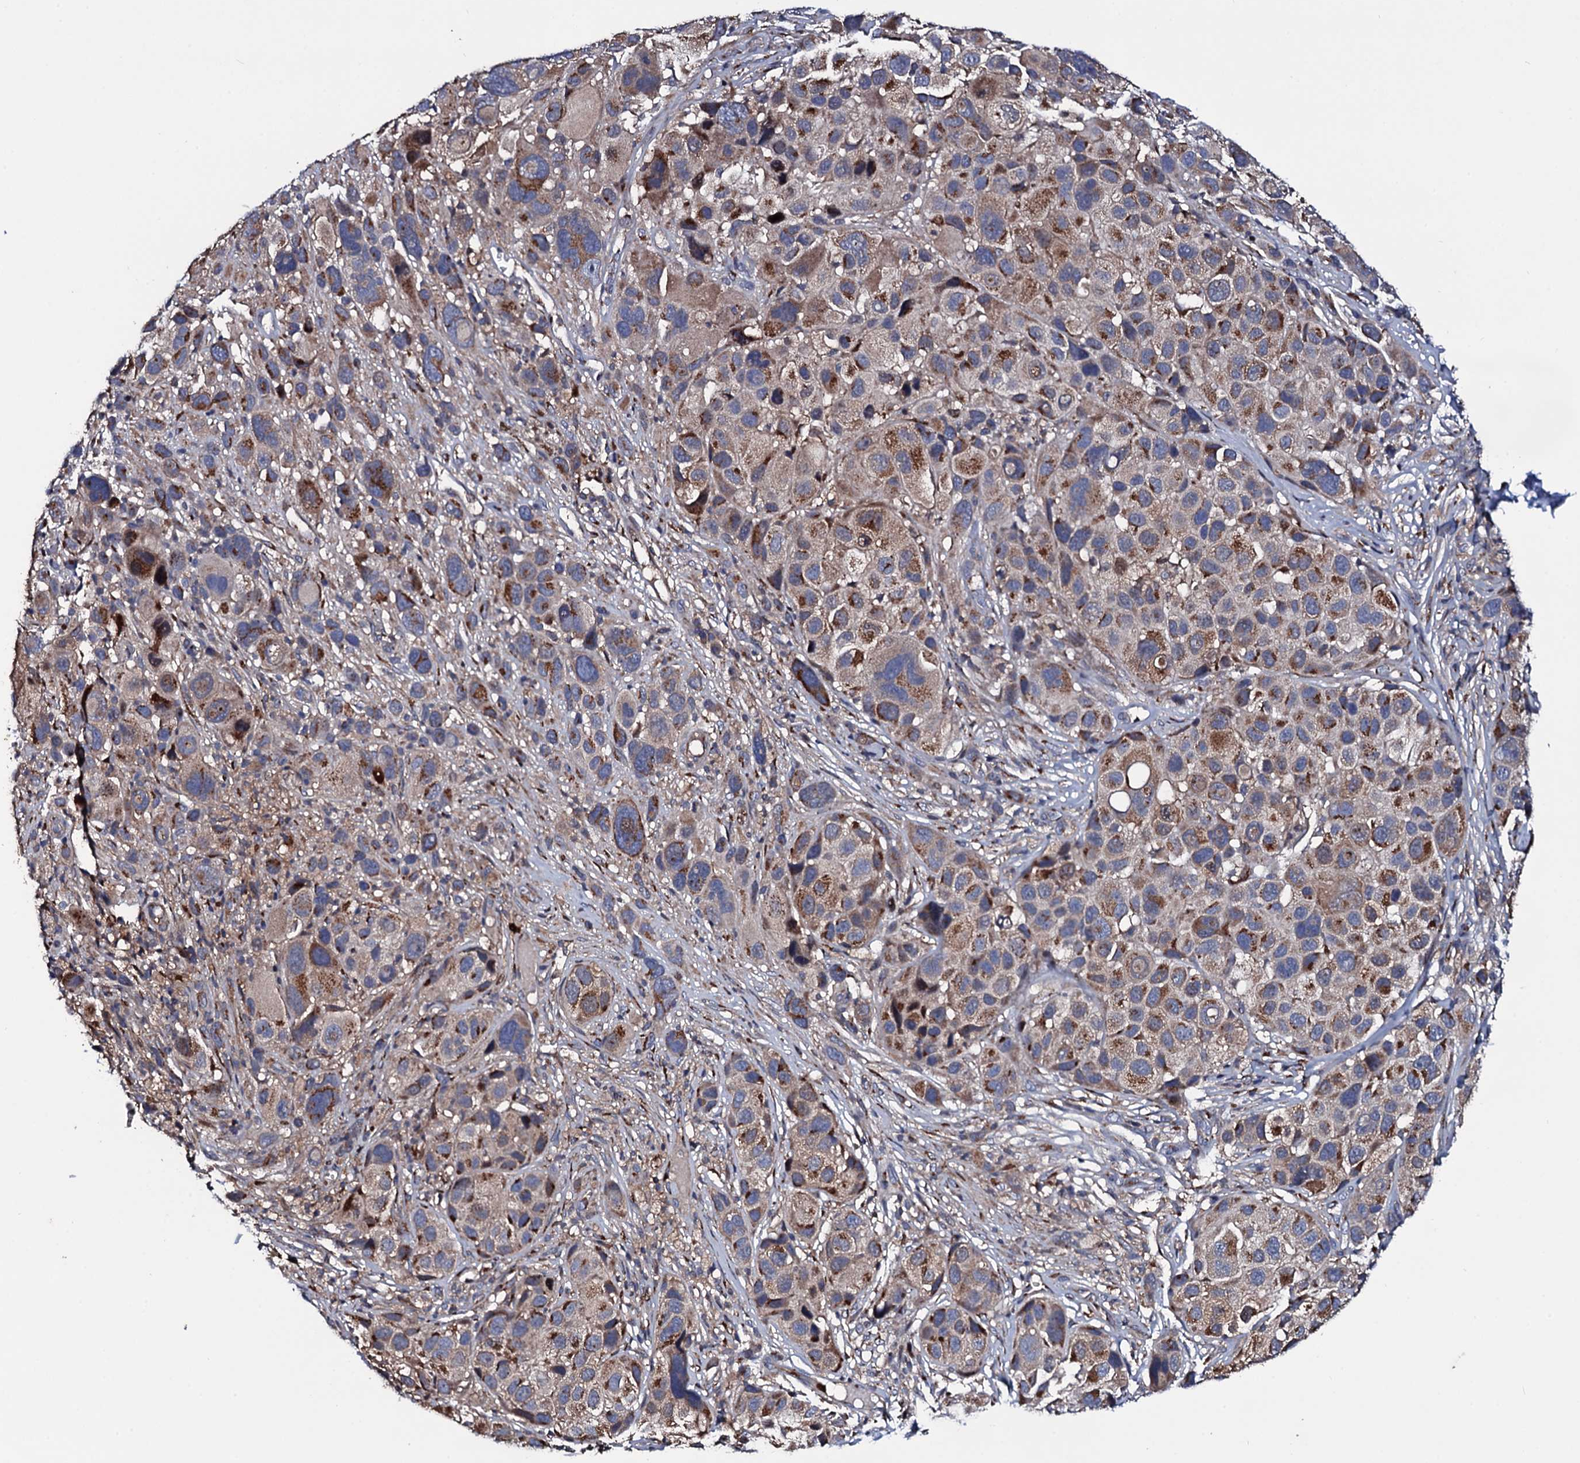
{"staining": {"intensity": "moderate", "quantity": "25%-75%", "location": "cytoplasmic/membranous"}, "tissue": "melanoma", "cell_type": "Tumor cells", "image_type": "cancer", "snomed": [{"axis": "morphology", "description": "Malignant melanoma, NOS"}, {"axis": "topography", "description": "Skin of trunk"}], "caption": "Immunohistochemical staining of malignant melanoma shows medium levels of moderate cytoplasmic/membranous expression in about 25%-75% of tumor cells.", "gene": "PLET1", "patient": {"sex": "male", "age": 71}}